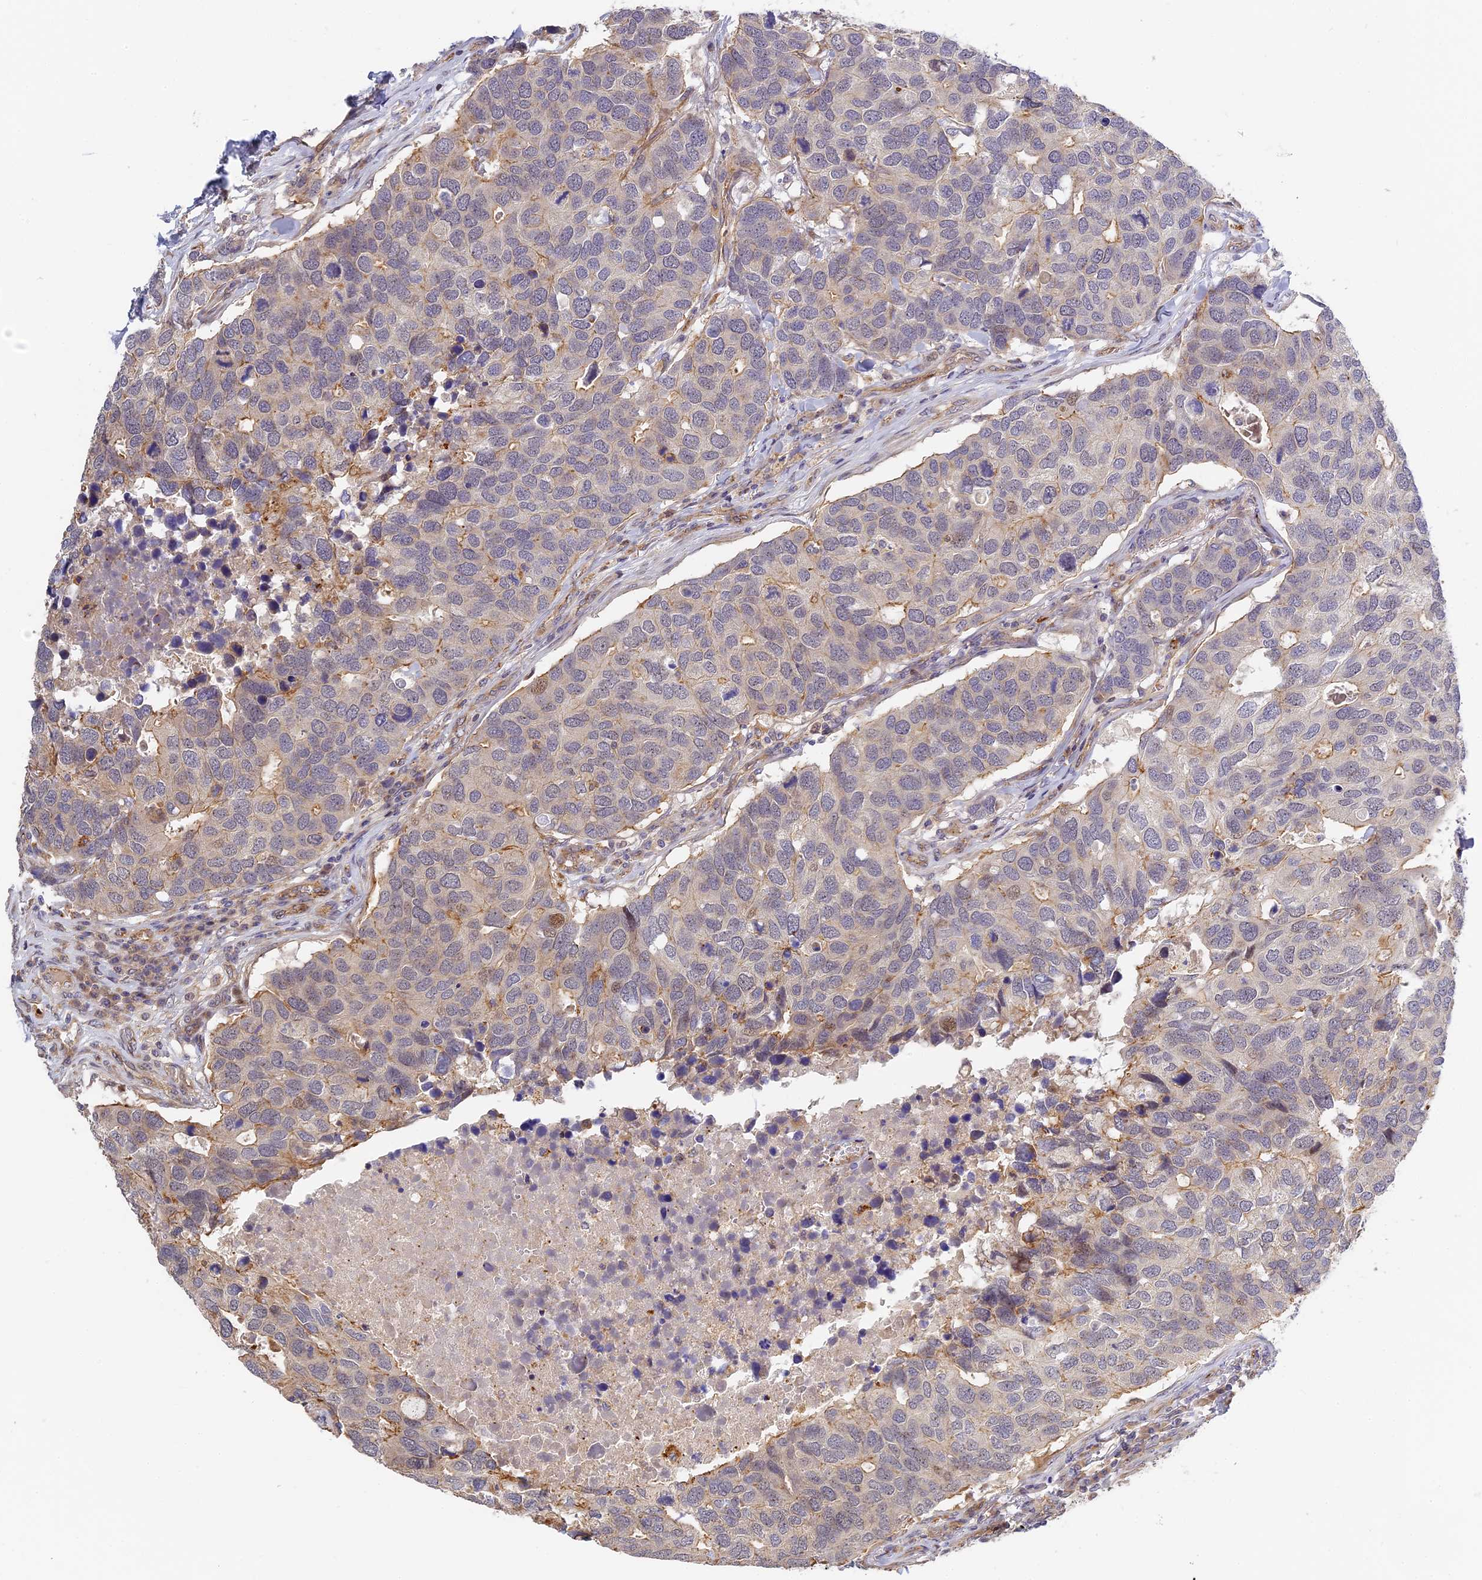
{"staining": {"intensity": "moderate", "quantity": "<25%", "location": "cytoplasmic/membranous"}, "tissue": "breast cancer", "cell_type": "Tumor cells", "image_type": "cancer", "snomed": [{"axis": "morphology", "description": "Duct carcinoma"}, {"axis": "topography", "description": "Breast"}], "caption": "DAB (3,3'-diaminobenzidine) immunohistochemical staining of breast infiltrating ductal carcinoma shows moderate cytoplasmic/membranous protein expression in approximately <25% of tumor cells.", "gene": "MISP3", "patient": {"sex": "female", "age": 83}}